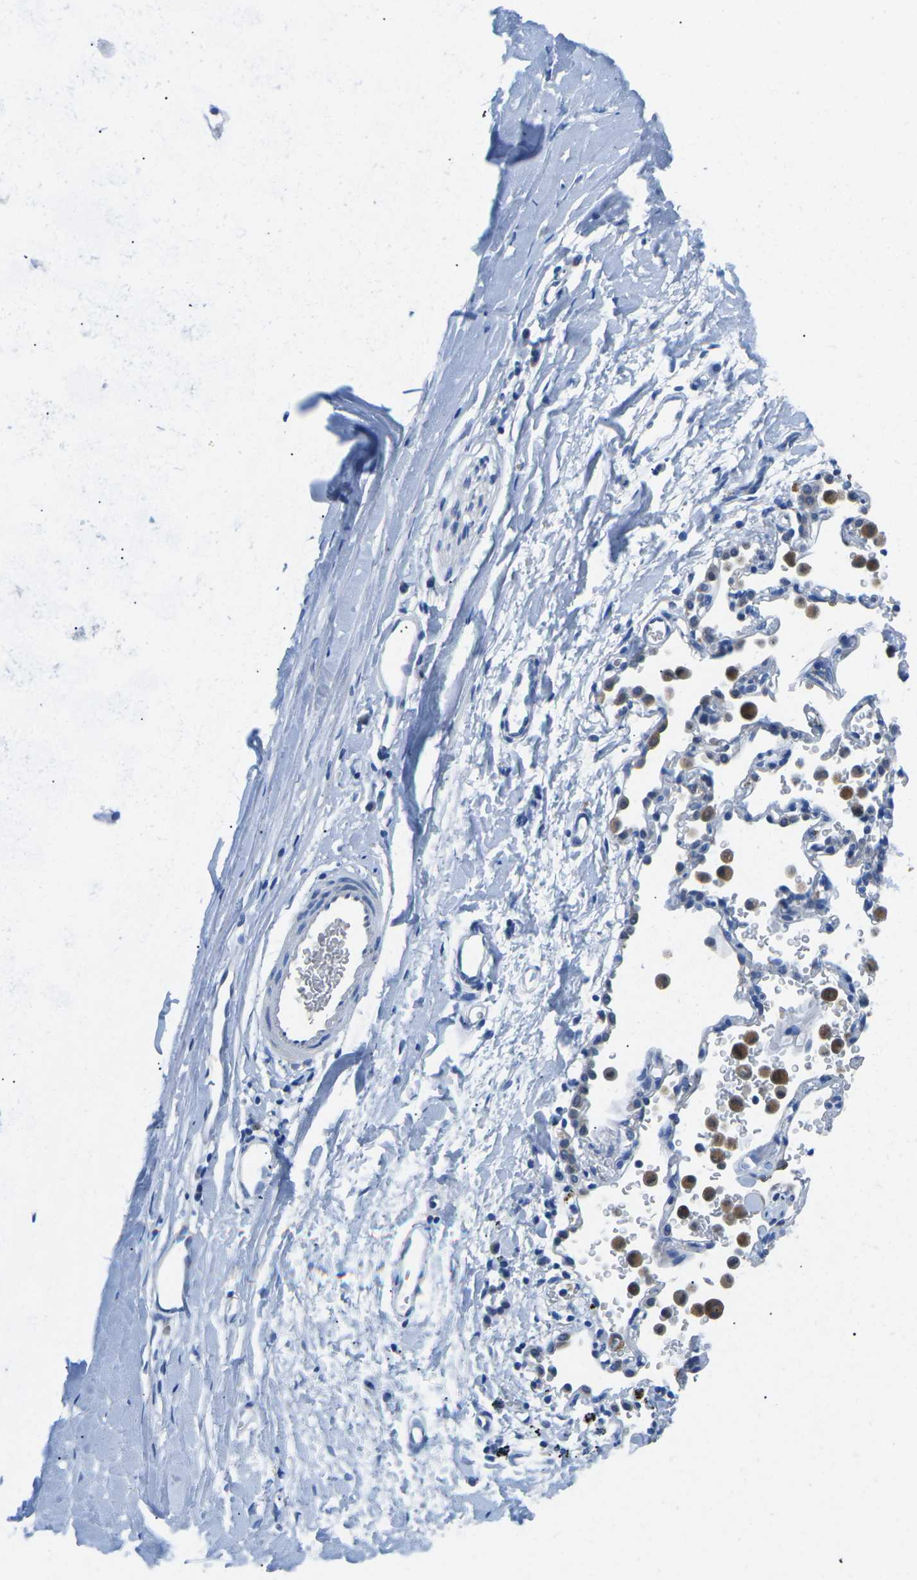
{"staining": {"intensity": "negative", "quantity": "none", "location": "none"}, "tissue": "adipose tissue", "cell_type": "Adipocytes", "image_type": "normal", "snomed": [{"axis": "morphology", "description": "Normal tissue, NOS"}, {"axis": "topography", "description": "Cartilage tissue"}, {"axis": "topography", "description": "Bronchus"}], "caption": "This is a histopathology image of IHC staining of benign adipose tissue, which shows no positivity in adipocytes. Nuclei are stained in blue.", "gene": "TM6SF1", "patient": {"sex": "female", "age": 53}}